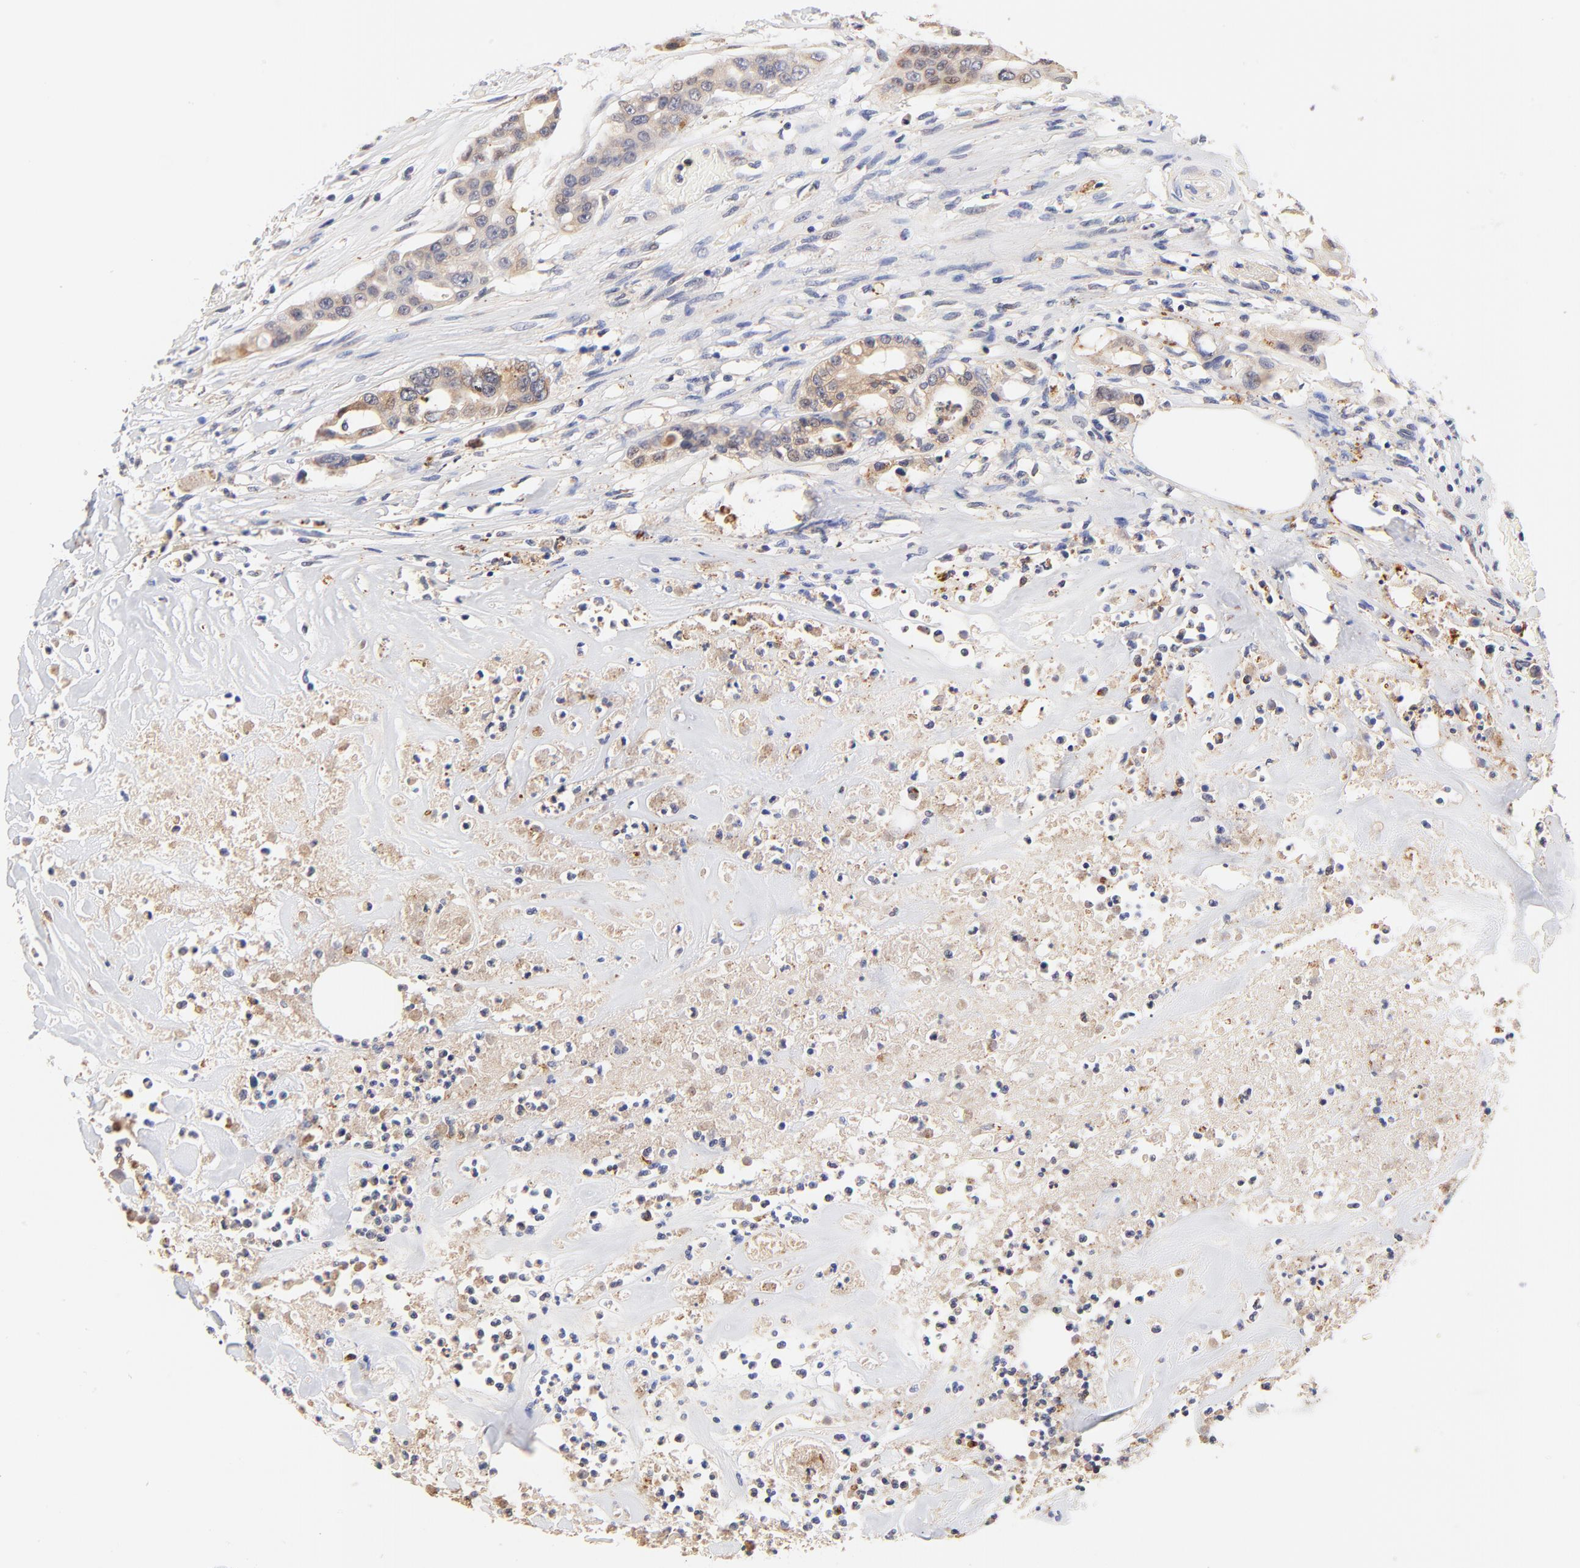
{"staining": {"intensity": "moderate", "quantity": ">75%", "location": "cytoplasmic/membranous"}, "tissue": "colorectal cancer", "cell_type": "Tumor cells", "image_type": "cancer", "snomed": [{"axis": "morphology", "description": "Adenocarcinoma, NOS"}, {"axis": "topography", "description": "Colon"}], "caption": "Approximately >75% of tumor cells in human colorectal cancer (adenocarcinoma) show moderate cytoplasmic/membranous protein expression as visualized by brown immunohistochemical staining.", "gene": "PTK7", "patient": {"sex": "female", "age": 70}}